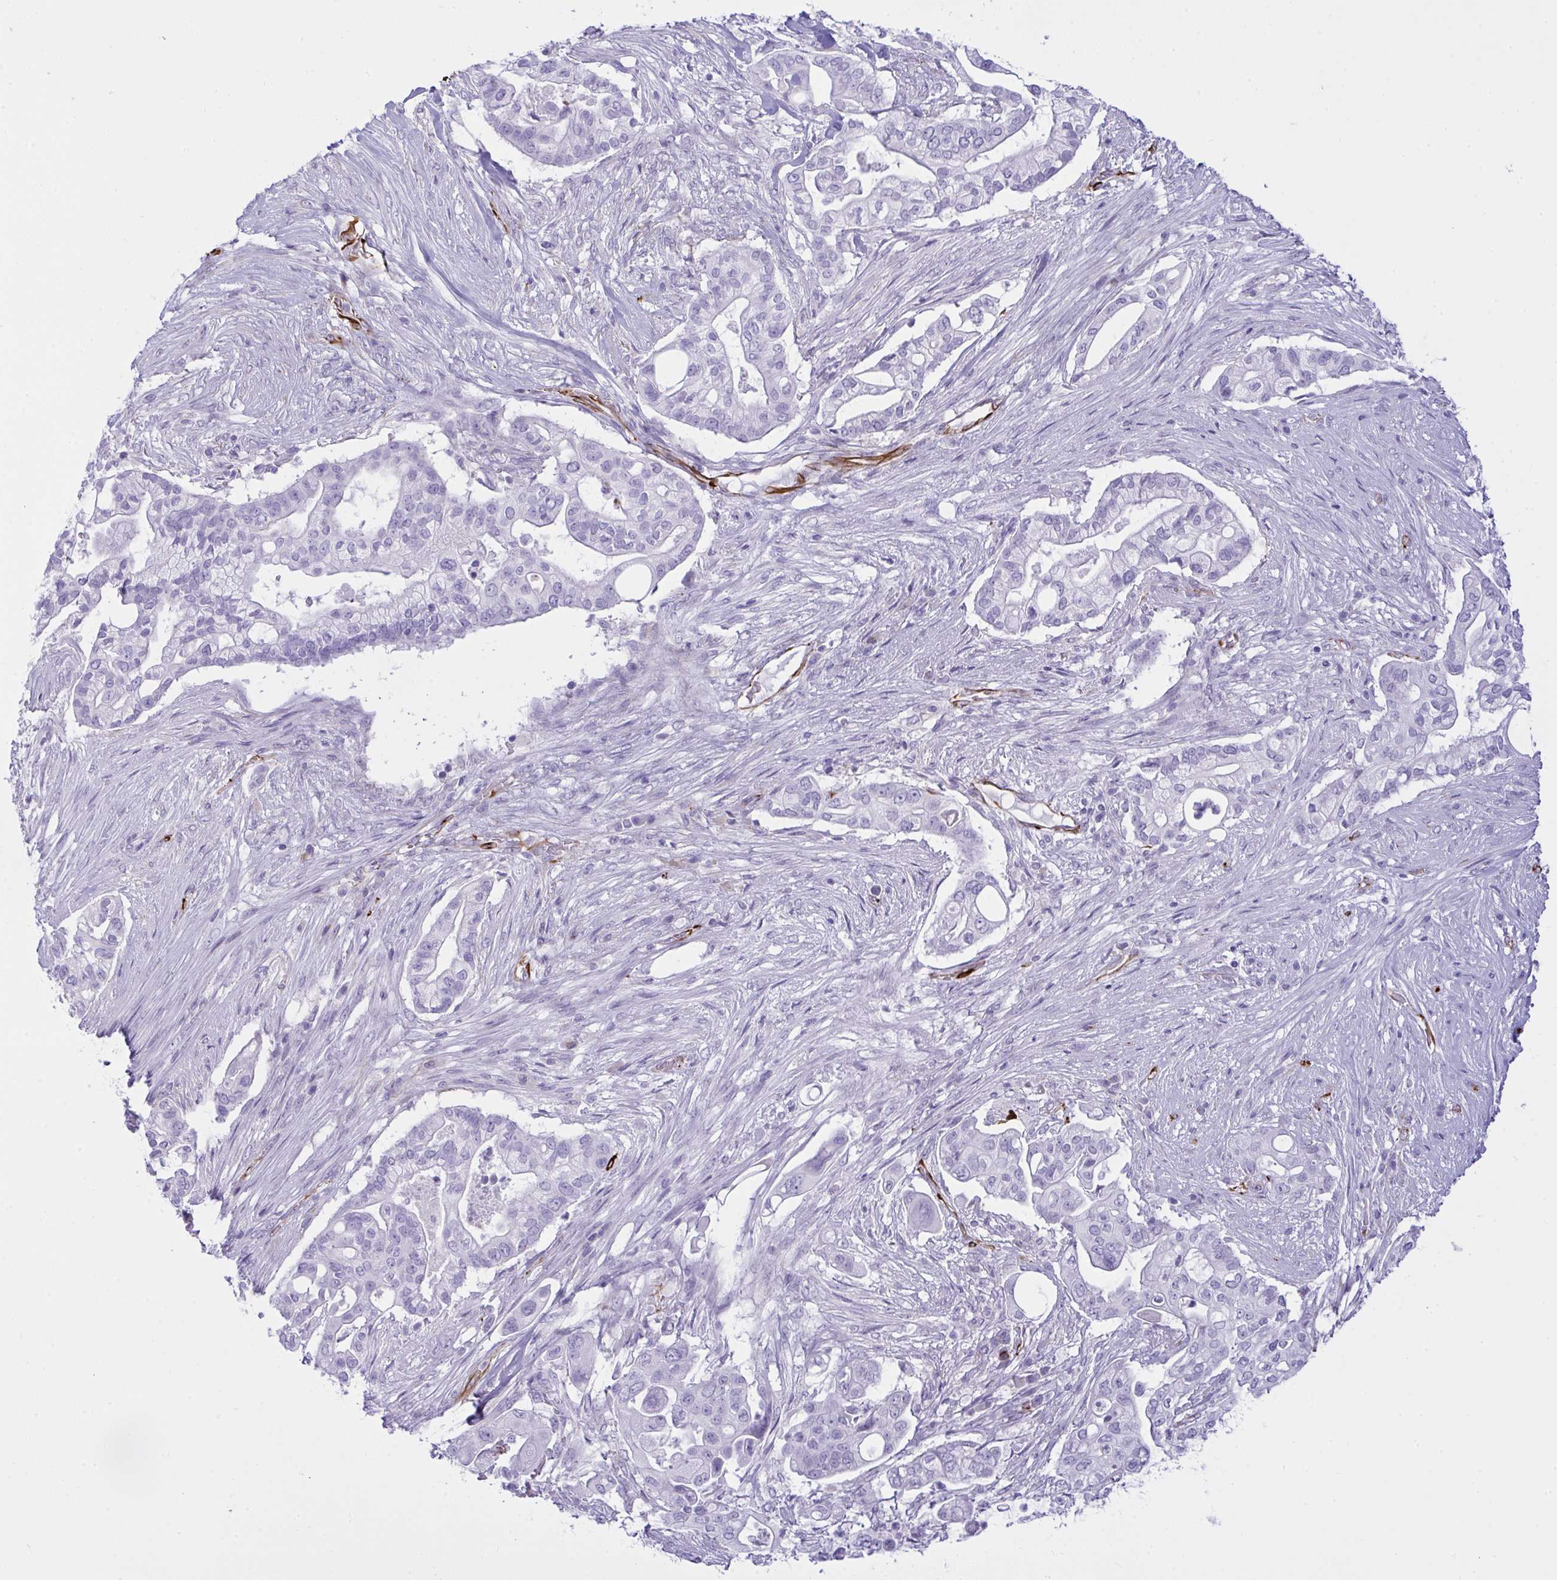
{"staining": {"intensity": "negative", "quantity": "none", "location": "none"}, "tissue": "pancreatic cancer", "cell_type": "Tumor cells", "image_type": "cancer", "snomed": [{"axis": "morphology", "description": "Adenocarcinoma, NOS"}, {"axis": "topography", "description": "Pancreas"}], "caption": "Adenocarcinoma (pancreatic) was stained to show a protein in brown. There is no significant staining in tumor cells. (Stains: DAB (3,3'-diaminobenzidine) IHC with hematoxylin counter stain, Microscopy: brightfield microscopy at high magnification).", "gene": "SLC35B1", "patient": {"sex": "female", "age": 69}}